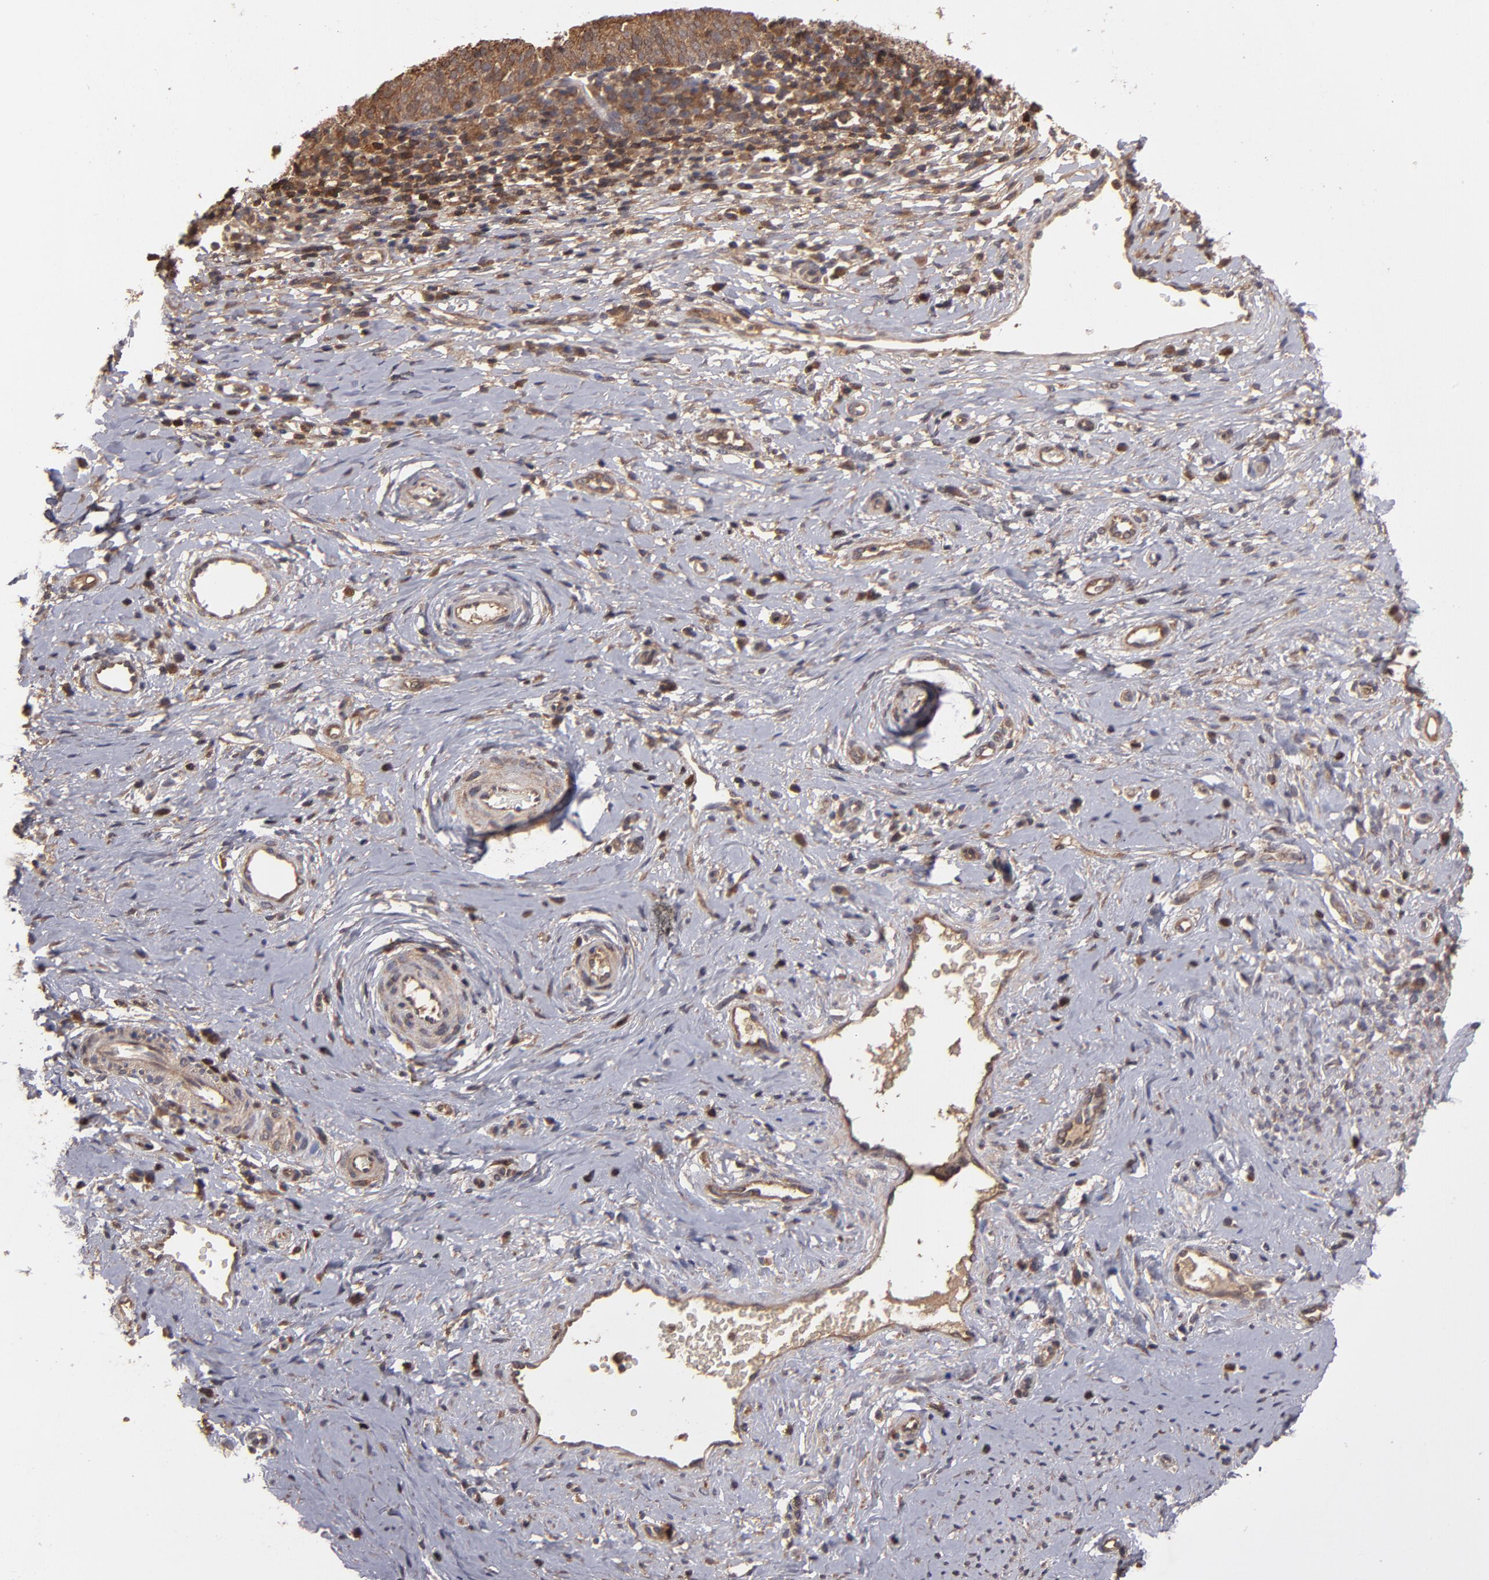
{"staining": {"intensity": "moderate", "quantity": ">75%", "location": "cytoplasmic/membranous"}, "tissue": "cervical cancer", "cell_type": "Tumor cells", "image_type": "cancer", "snomed": [{"axis": "morphology", "description": "Normal tissue, NOS"}, {"axis": "morphology", "description": "Squamous cell carcinoma, NOS"}, {"axis": "topography", "description": "Cervix"}], "caption": "Immunohistochemistry (DAB (3,3'-diaminobenzidine)) staining of human cervical squamous cell carcinoma reveals moderate cytoplasmic/membranous protein staining in about >75% of tumor cells.", "gene": "RPS6KA6", "patient": {"sex": "female", "age": 39}}